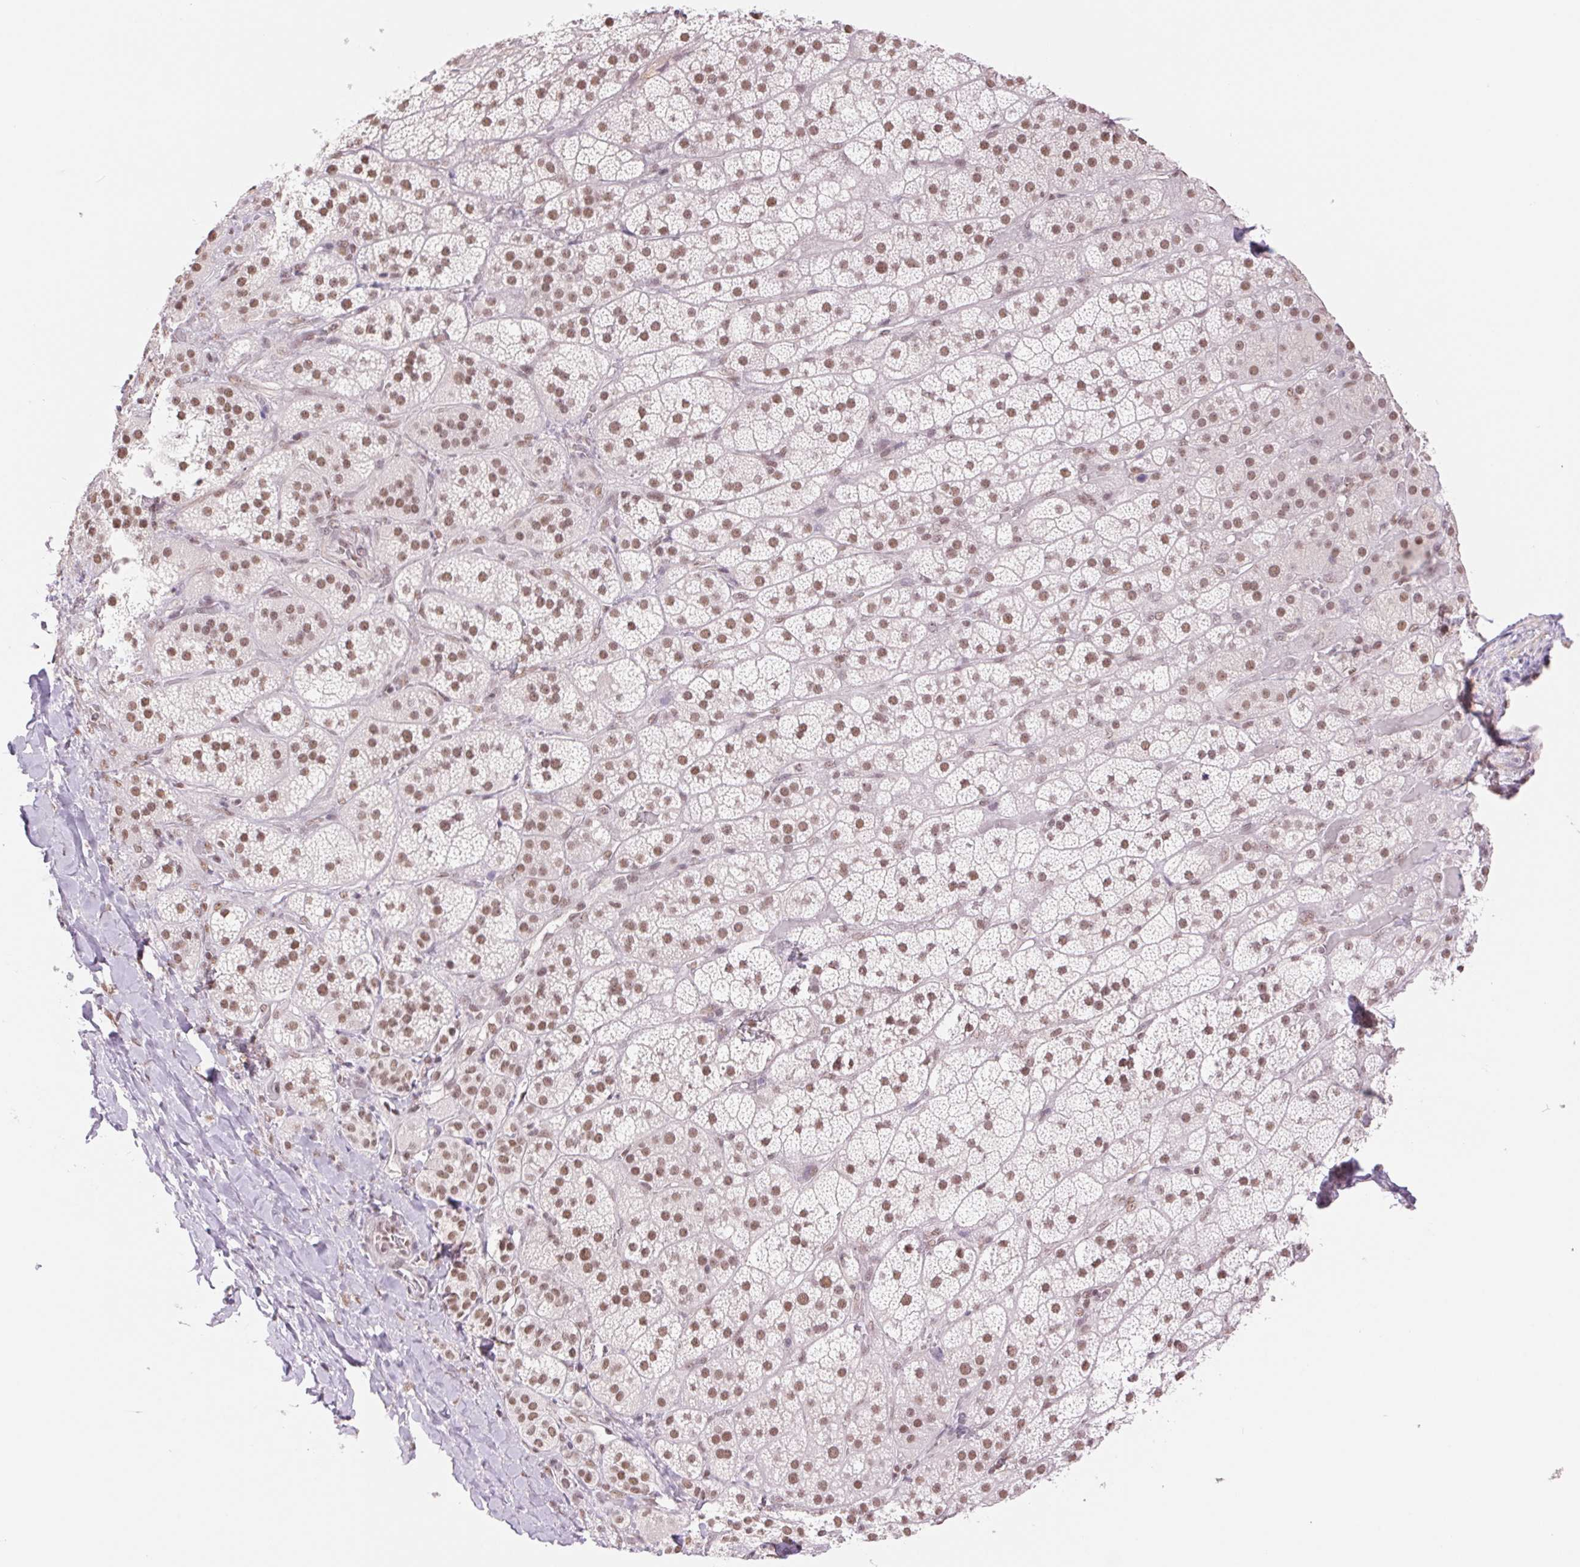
{"staining": {"intensity": "moderate", "quantity": ">75%", "location": "nuclear"}, "tissue": "adrenal gland", "cell_type": "Glandular cells", "image_type": "normal", "snomed": [{"axis": "morphology", "description": "Normal tissue, NOS"}, {"axis": "topography", "description": "Adrenal gland"}], "caption": "Glandular cells exhibit moderate nuclear expression in about >75% of cells in unremarkable adrenal gland.", "gene": "RPRD1B", "patient": {"sex": "male", "age": 57}}